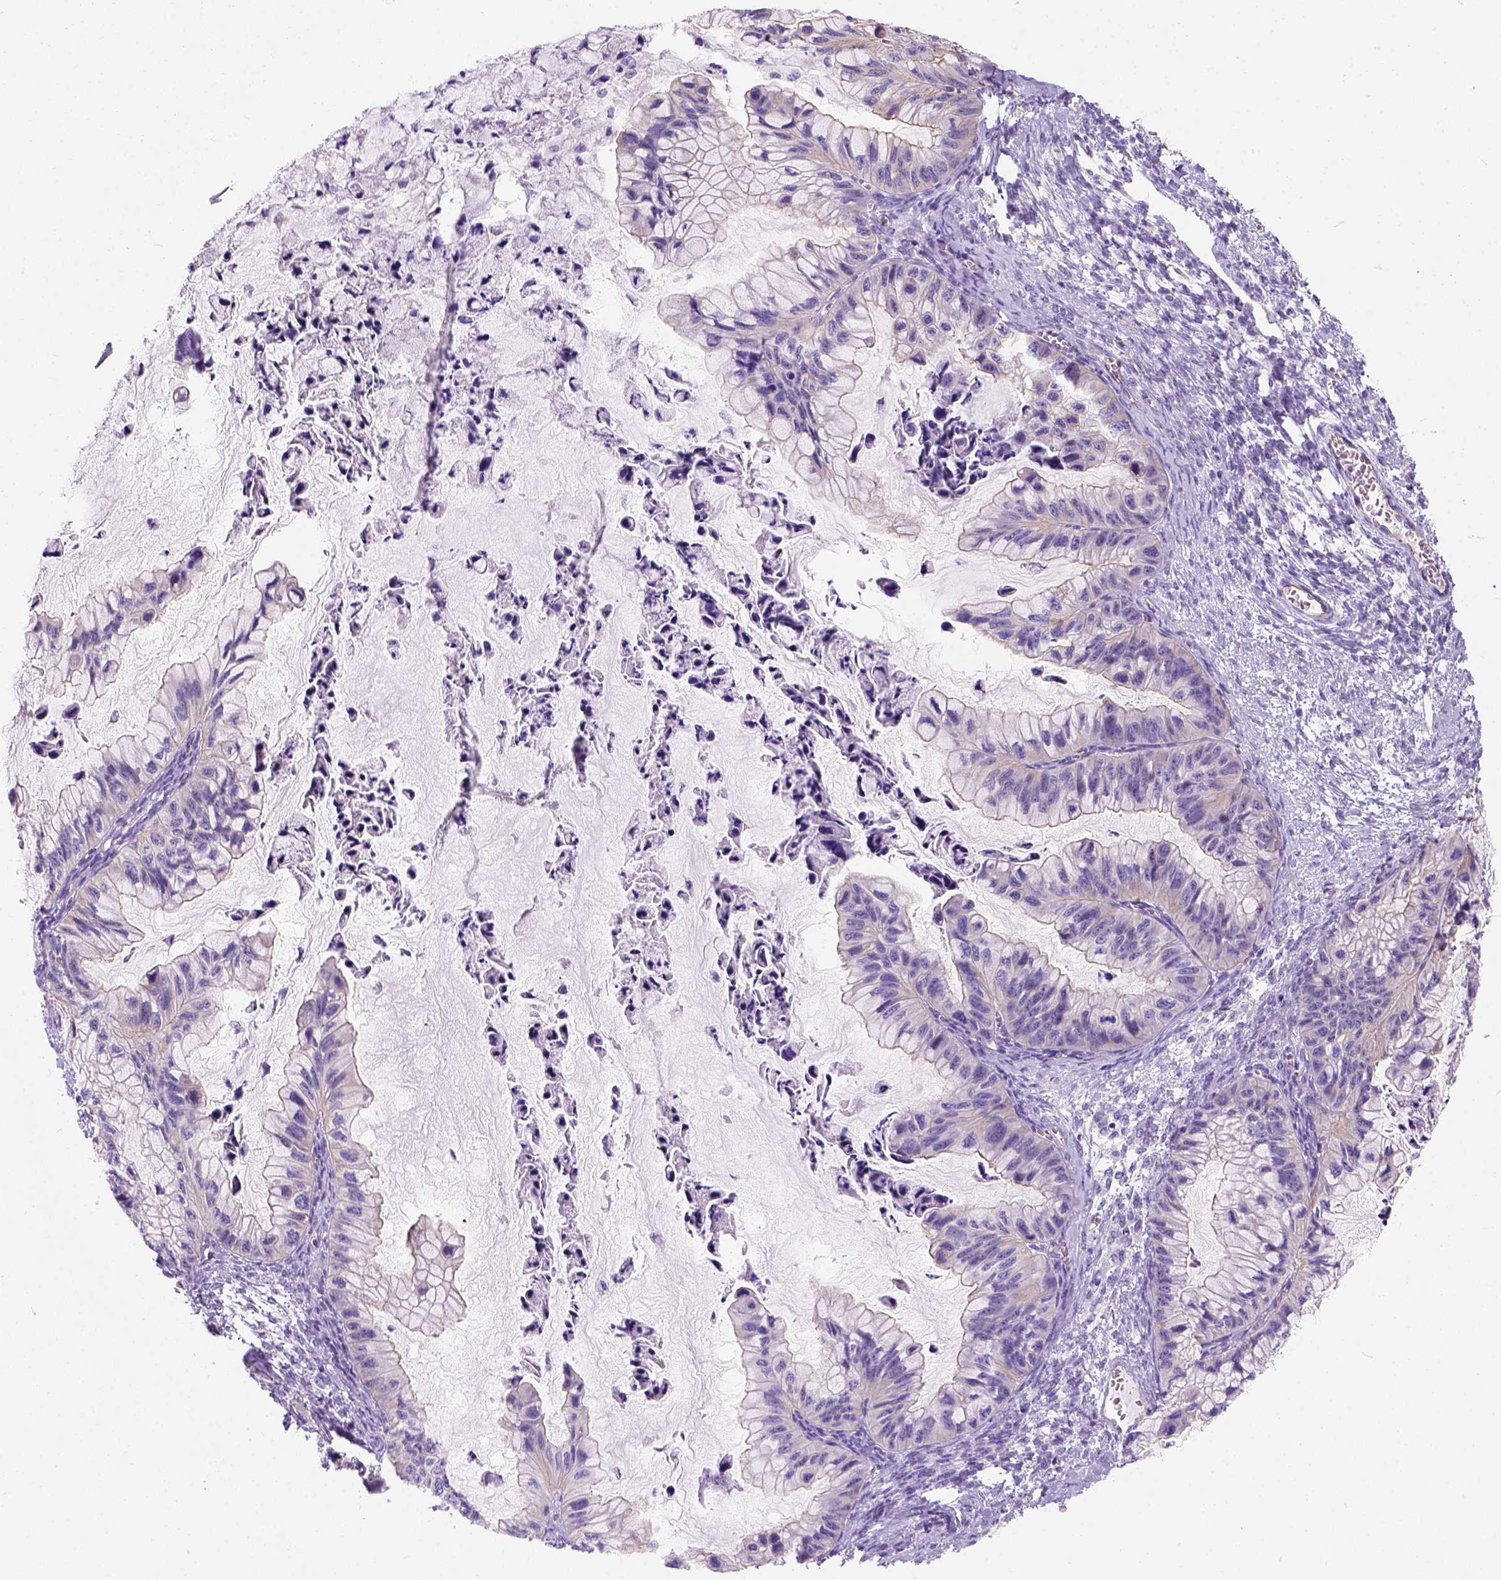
{"staining": {"intensity": "negative", "quantity": "none", "location": "none"}, "tissue": "ovarian cancer", "cell_type": "Tumor cells", "image_type": "cancer", "snomed": [{"axis": "morphology", "description": "Cystadenocarcinoma, mucinous, NOS"}, {"axis": "topography", "description": "Ovary"}], "caption": "Micrograph shows no protein positivity in tumor cells of ovarian cancer (mucinous cystadenocarcinoma) tissue. Nuclei are stained in blue.", "gene": "PHF7", "patient": {"sex": "female", "age": 72}}